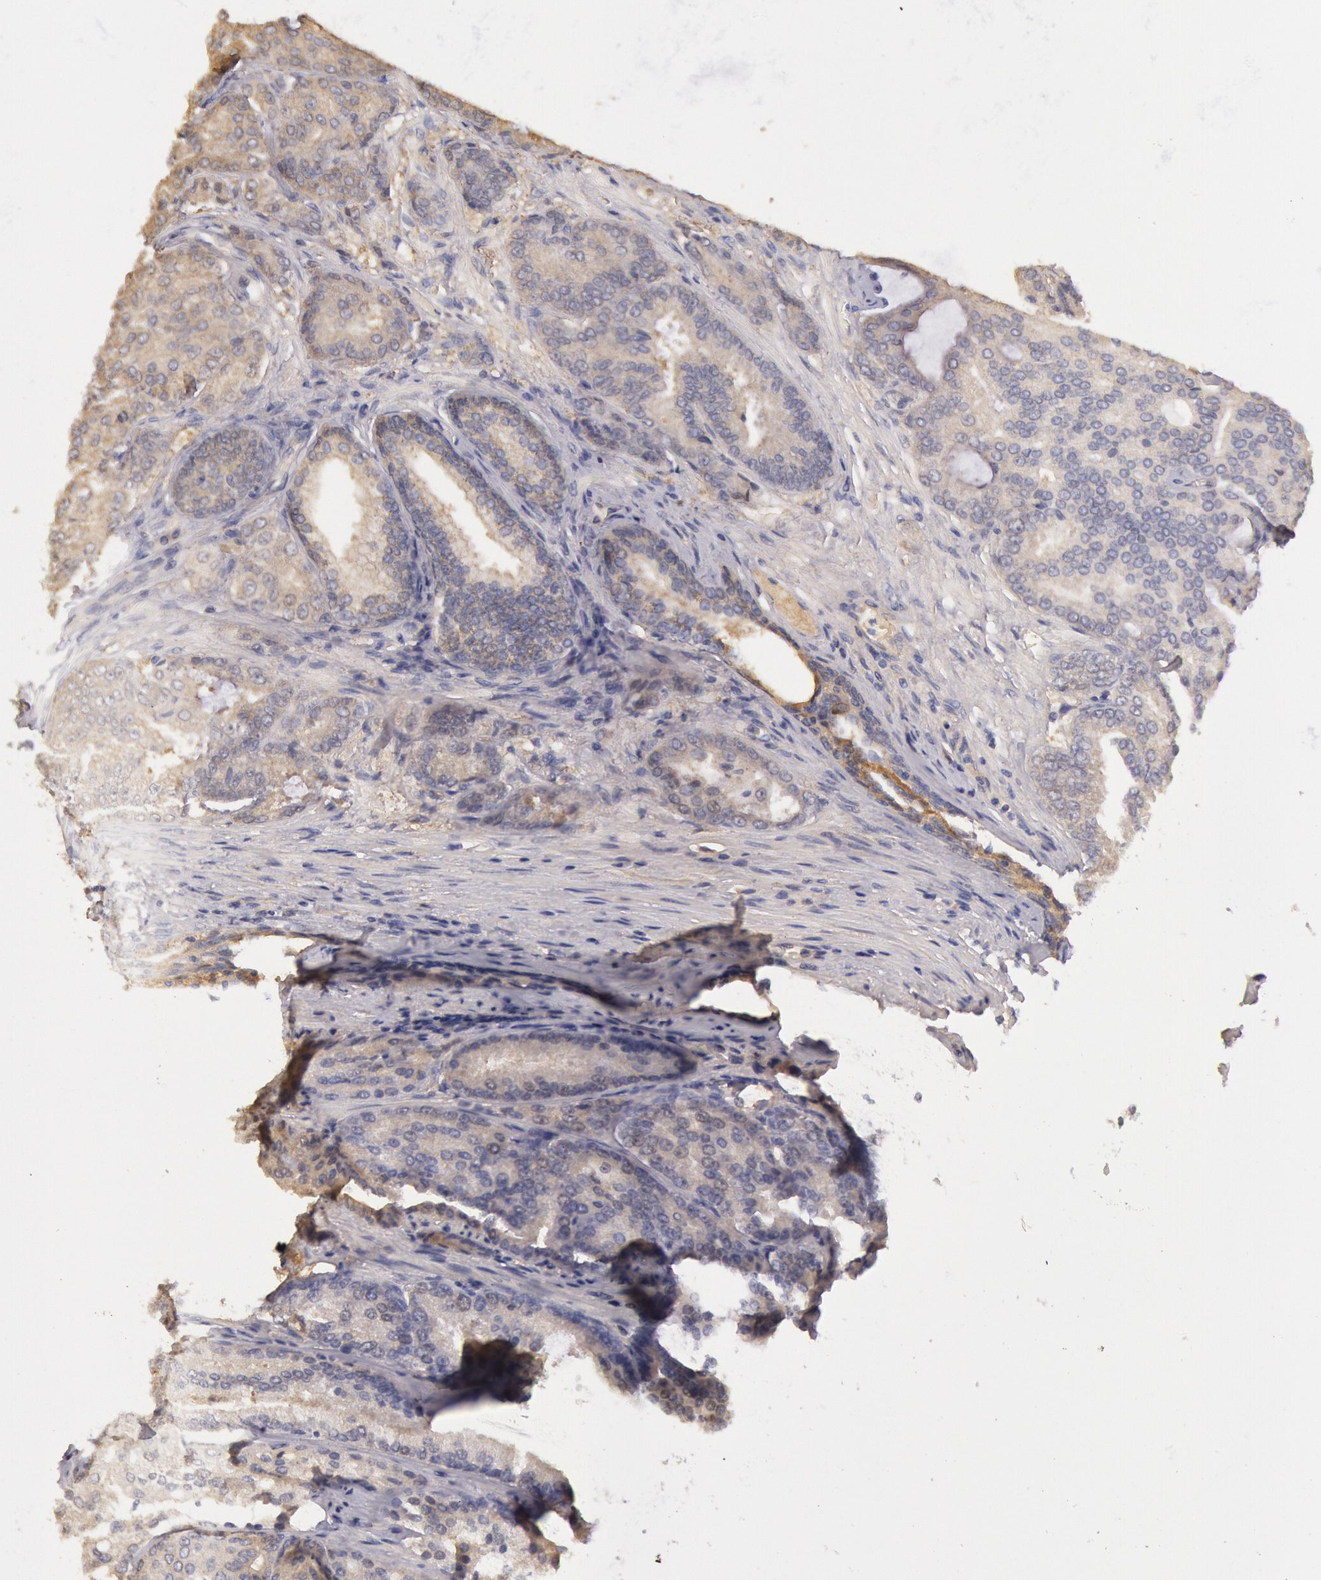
{"staining": {"intensity": "negative", "quantity": "none", "location": "none"}, "tissue": "prostate cancer", "cell_type": "Tumor cells", "image_type": "cancer", "snomed": [{"axis": "morphology", "description": "Adenocarcinoma, High grade"}, {"axis": "topography", "description": "Prostate"}], "caption": "High magnification brightfield microscopy of prostate adenocarcinoma (high-grade) stained with DAB (3,3'-diaminobenzidine) (brown) and counterstained with hematoxylin (blue): tumor cells show no significant staining. (Brightfield microscopy of DAB immunohistochemistry at high magnification).", "gene": "C1R", "patient": {"sex": "male", "age": 64}}